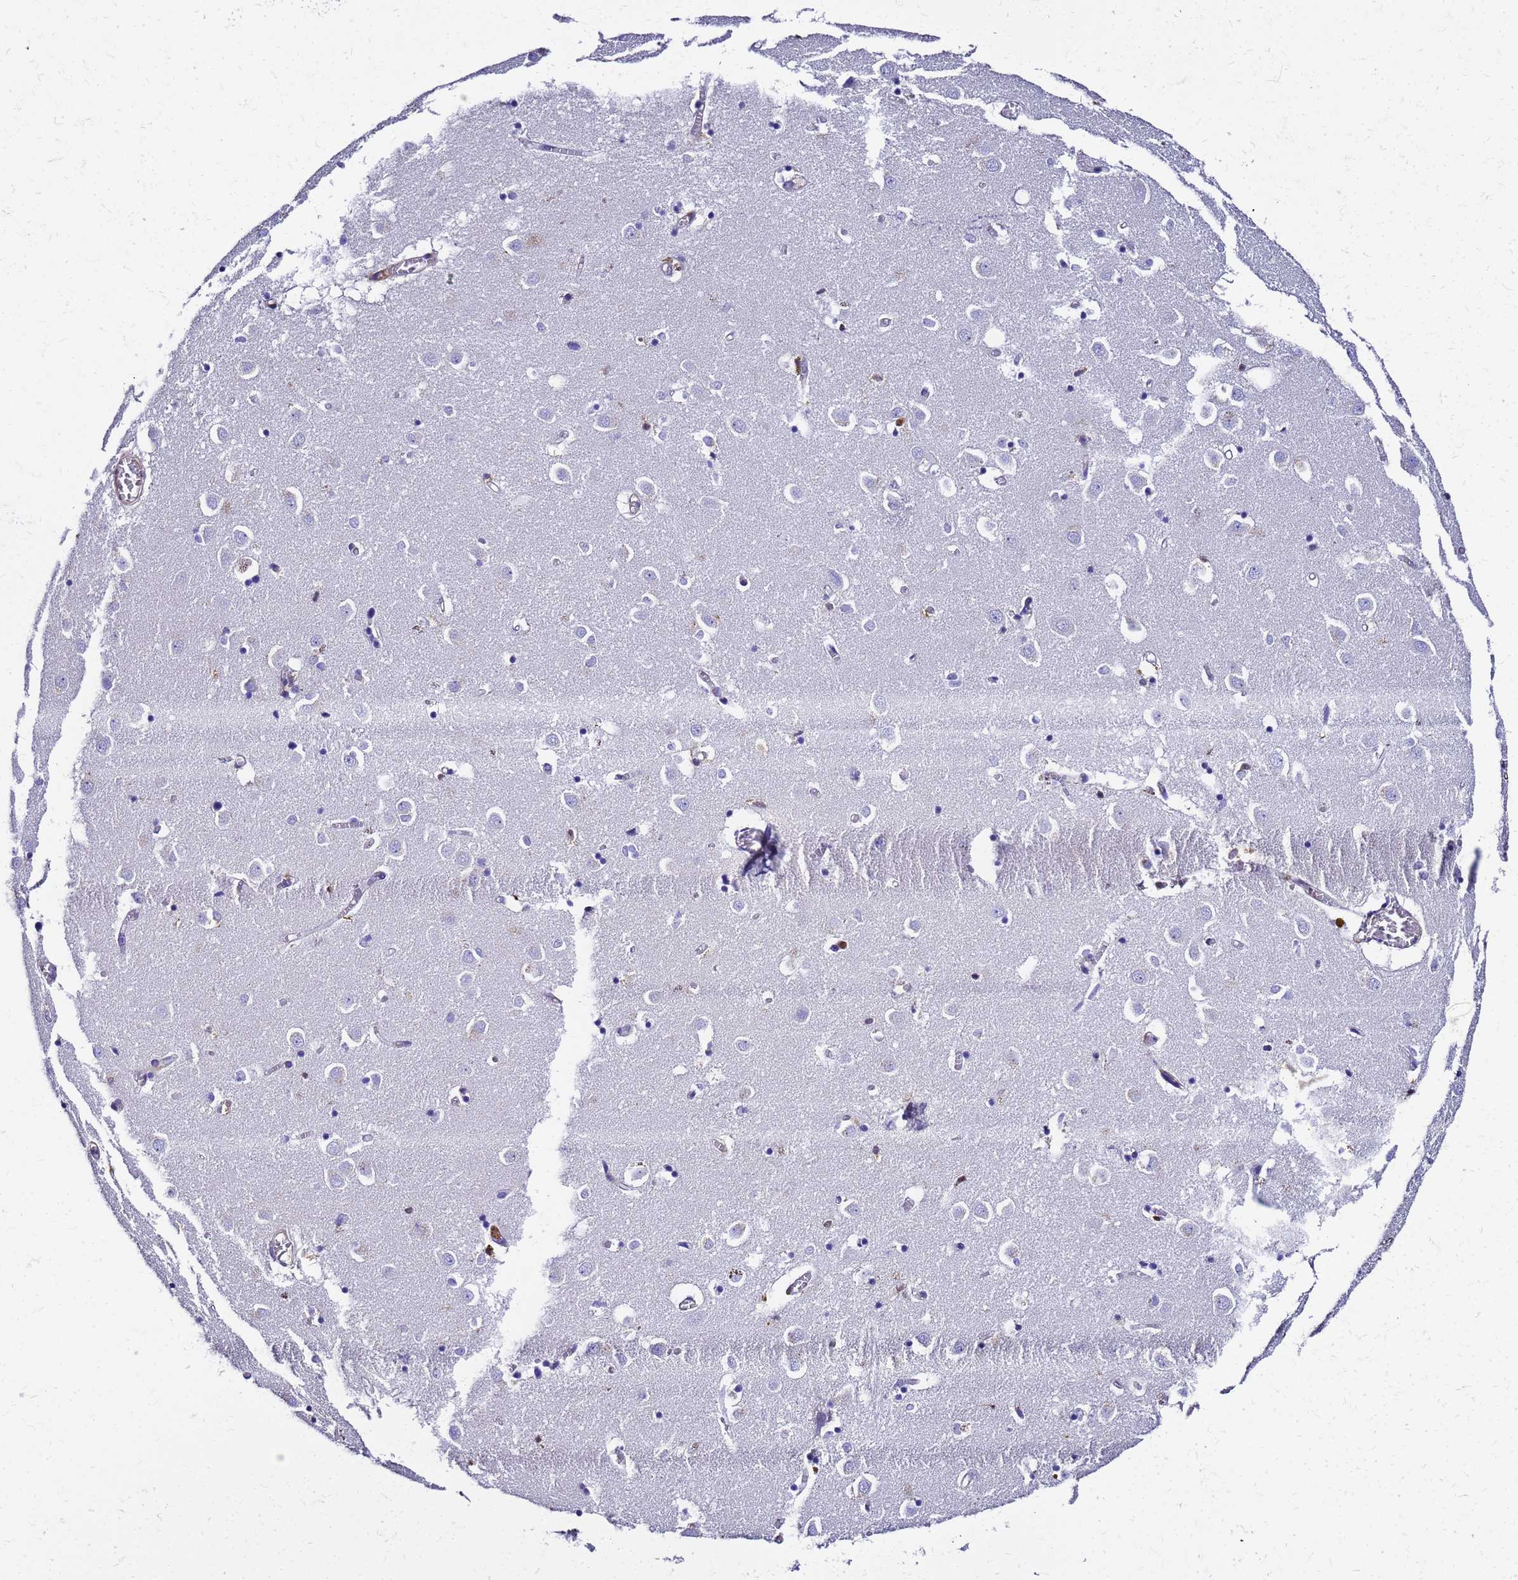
{"staining": {"intensity": "negative", "quantity": "none", "location": "none"}, "tissue": "caudate", "cell_type": "Glial cells", "image_type": "normal", "snomed": [{"axis": "morphology", "description": "Normal tissue, NOS"}, {"axis": "topography", "description": "Lateral ventricle wall"}], "caption": "Immunohistochemistry micrograph of unremarkable caudate stained for a protein (brown), which reveals no positivity in glial cells. (Stains: DAB IHC with hematoxylin counter stain, Microscopy: brightfield microscopy at high magnification).", "gene": "S100A11", "patient": {"sex": "male", "age": 70}}